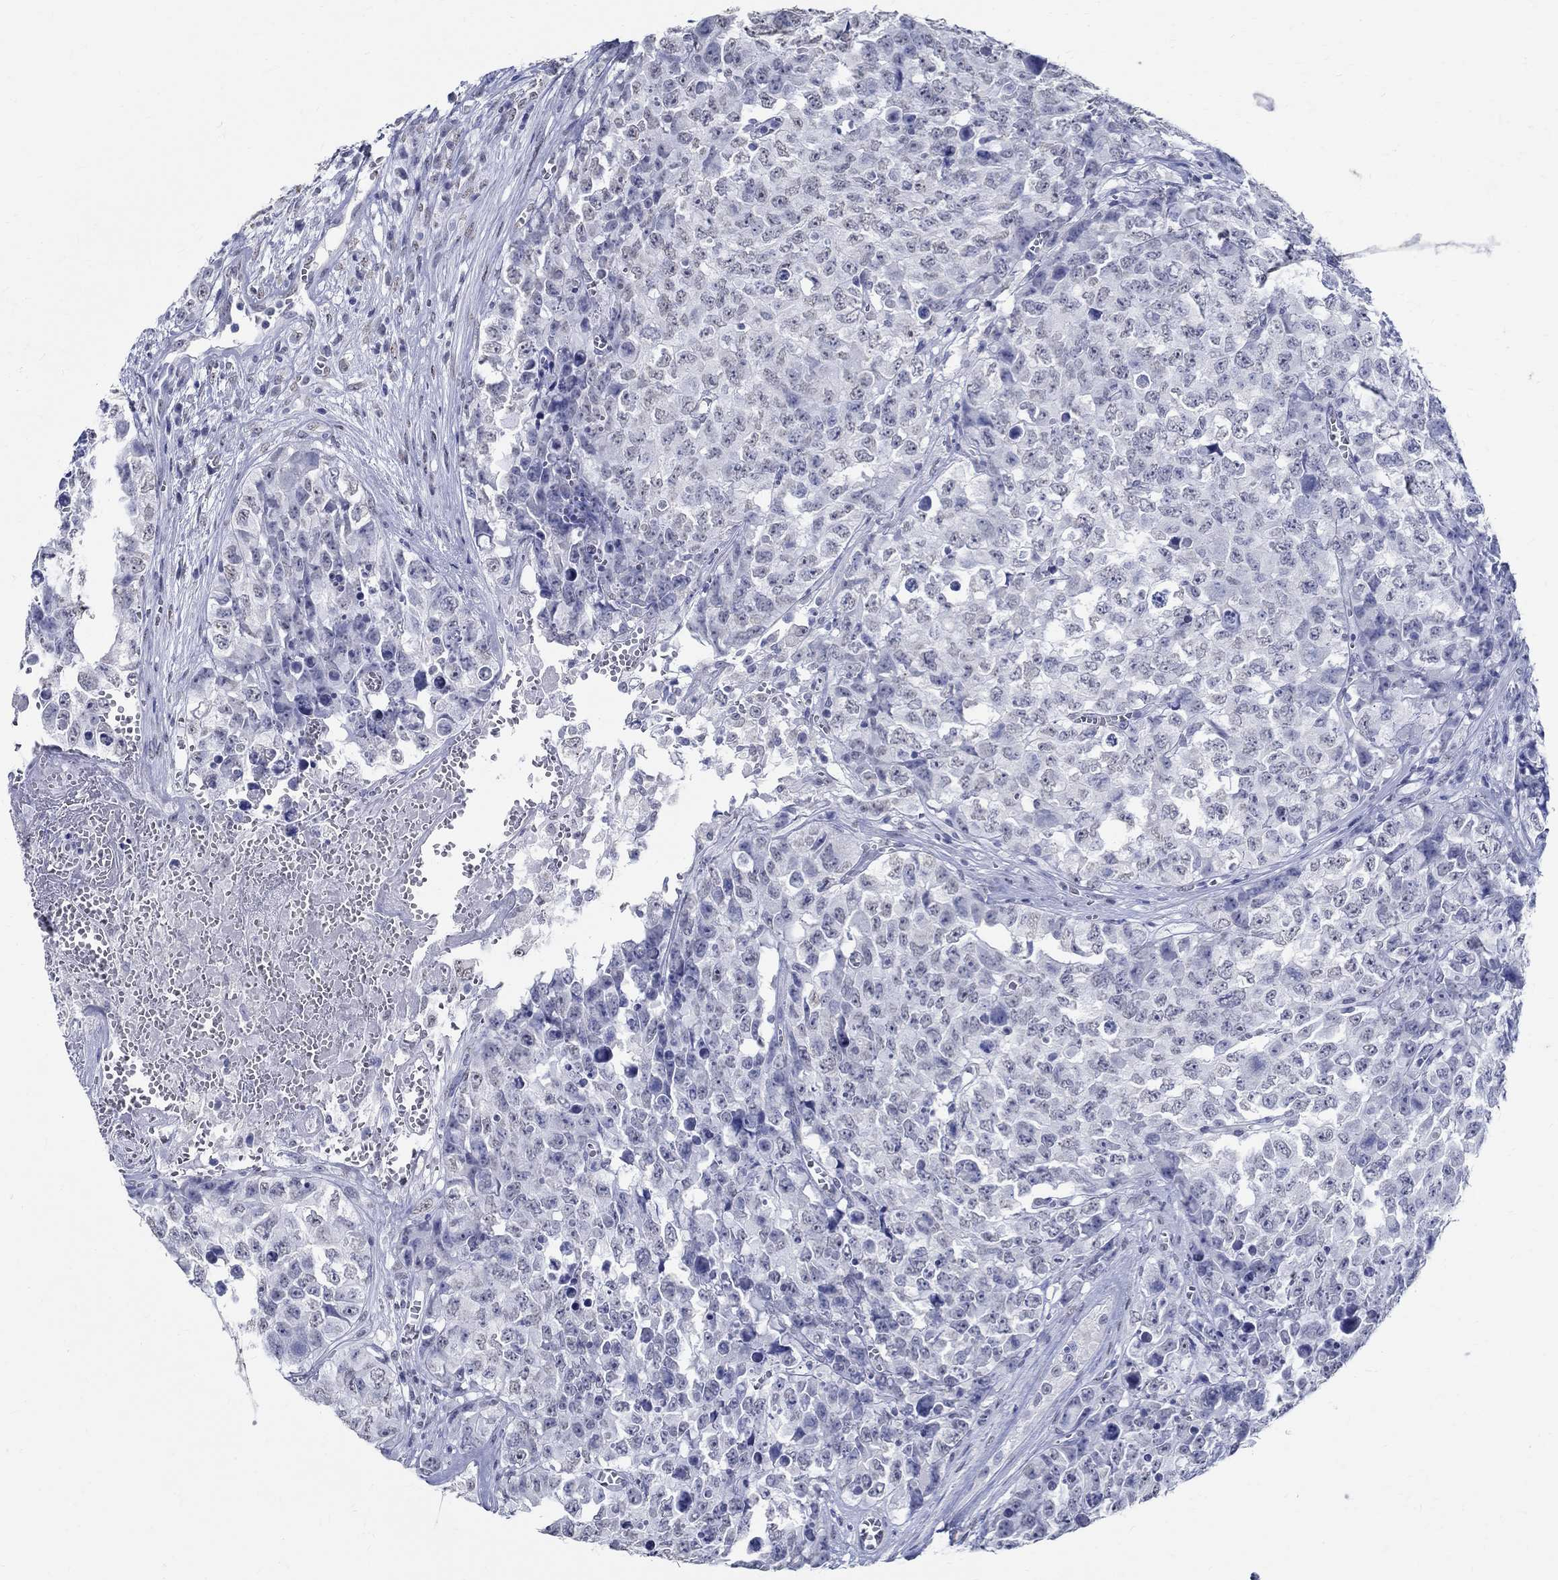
{"staining": {"intensity": "negative", "quantity": "none", "location": "none"}, "tissue": "testis cancer", "cell_type": "Tumor cells", "image_type": "cancer", "snomed": [{"axis": "morphology", "description": "Carcinoma, Embryonal, NOS"}, {"axis": "topography", "description": "Testis"}], "caption": "High power microscopy micrograph of an immunohistochemistry histopathology image of embryonal carcinoma (testis), revealing no significant expression in tumor cells. Nuclei are stained in blue.", "gene": "TSPAN16", "patient": {"sex": "male", "age": 23}}